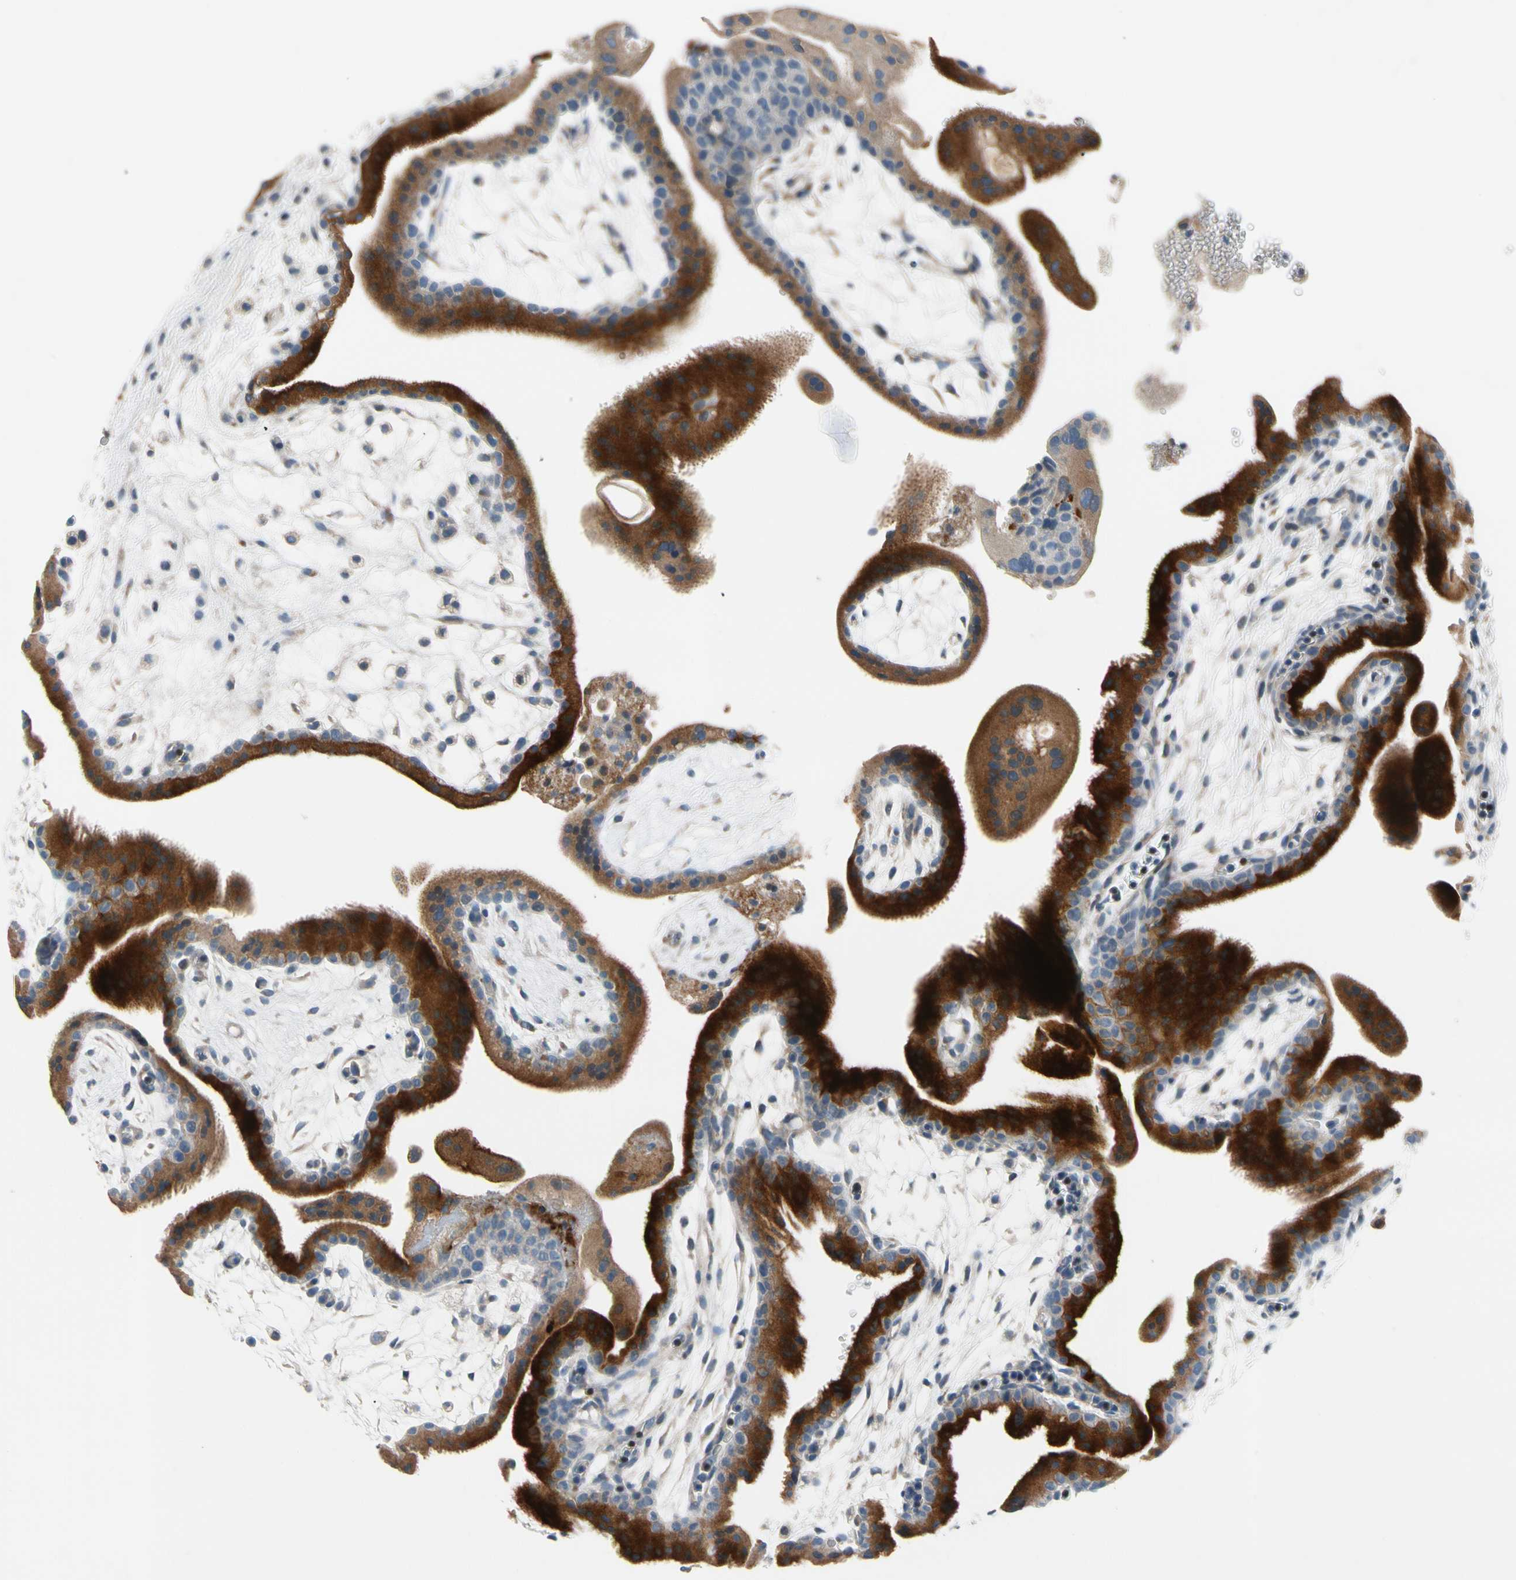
{"staining": {"intensity": "weak", "quantity": ">75%", "location": "cytoplasmic/membranous"}, "tissue": "placenta", "cell_type": "Decidual cells", "image_type": "normal", "snomed": [{"axis": "morphology", "description": "Normal tissue, NOS"}, {"axis": "topography", "description": "Placenta"}], "caption": "Brown immunohistochemical staining in benign human placenta exhibits weak cytoplasmic/membranous expression in about >75% of decidual cells.", "gene": "PIP5K1B", "patient": {"sex": "female", "age": 19}}